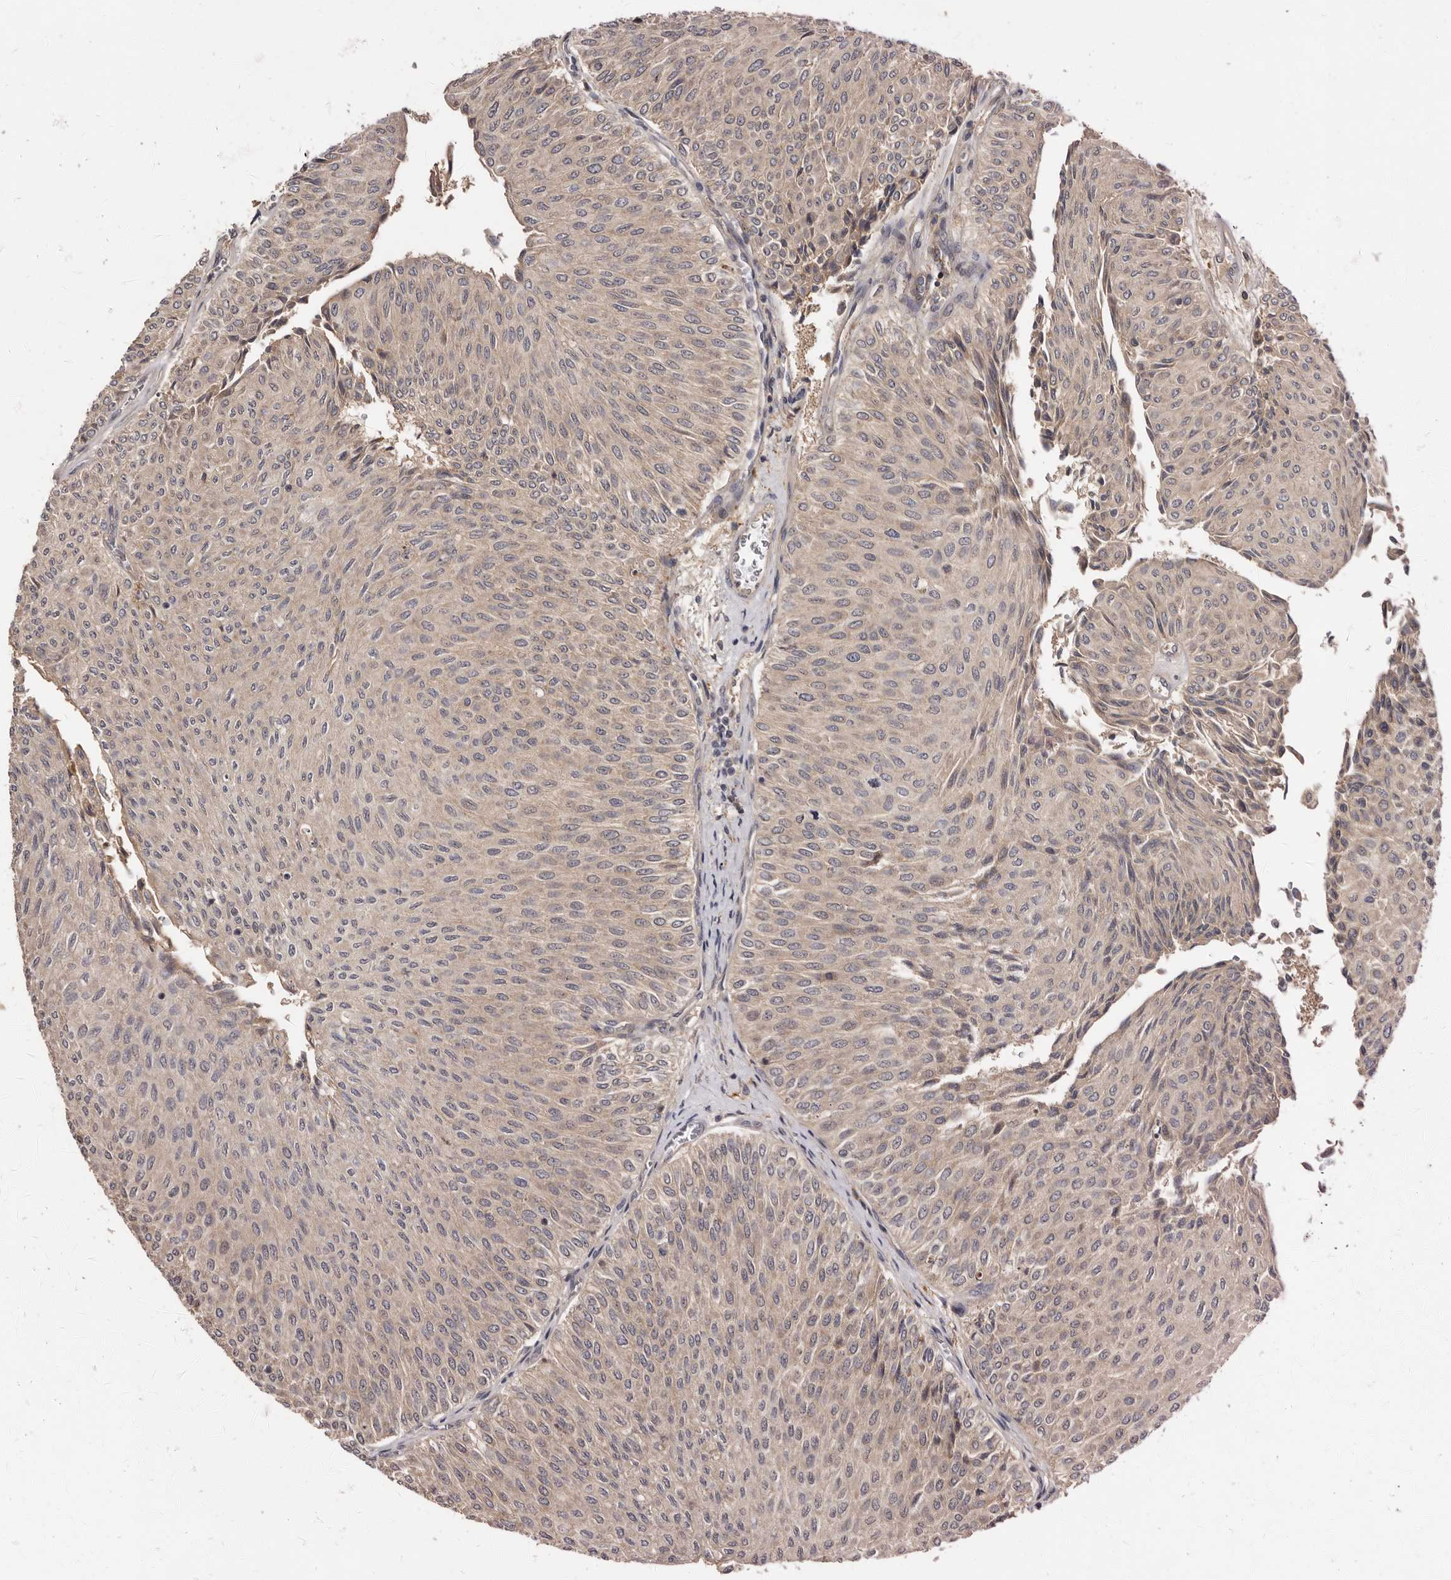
{"staining": {"intensity": "weak", "quantity": ">75%", "location": "cytoplasmic/membranous"}, "tissue": "urothelial cancer", "cell_type": "Tumor cells", "image_type": "cancer", "snomed": [{"axis": "morphology", "description": "Urothelial carcinoma, Low grade"}, {"axis": "topography", "description": "Urinary bladder"}], "caption": "Protein staining of urothelial carcinoma (low-grade) tissue shows weak cytoplasmic/membranous positivity in approximately >75% of tumor cells. (brown staining indicates protein expression, while blue staining denotes nuclei).", "gene": "INAVA", "patient": {"sex": "male", "age": 78}}